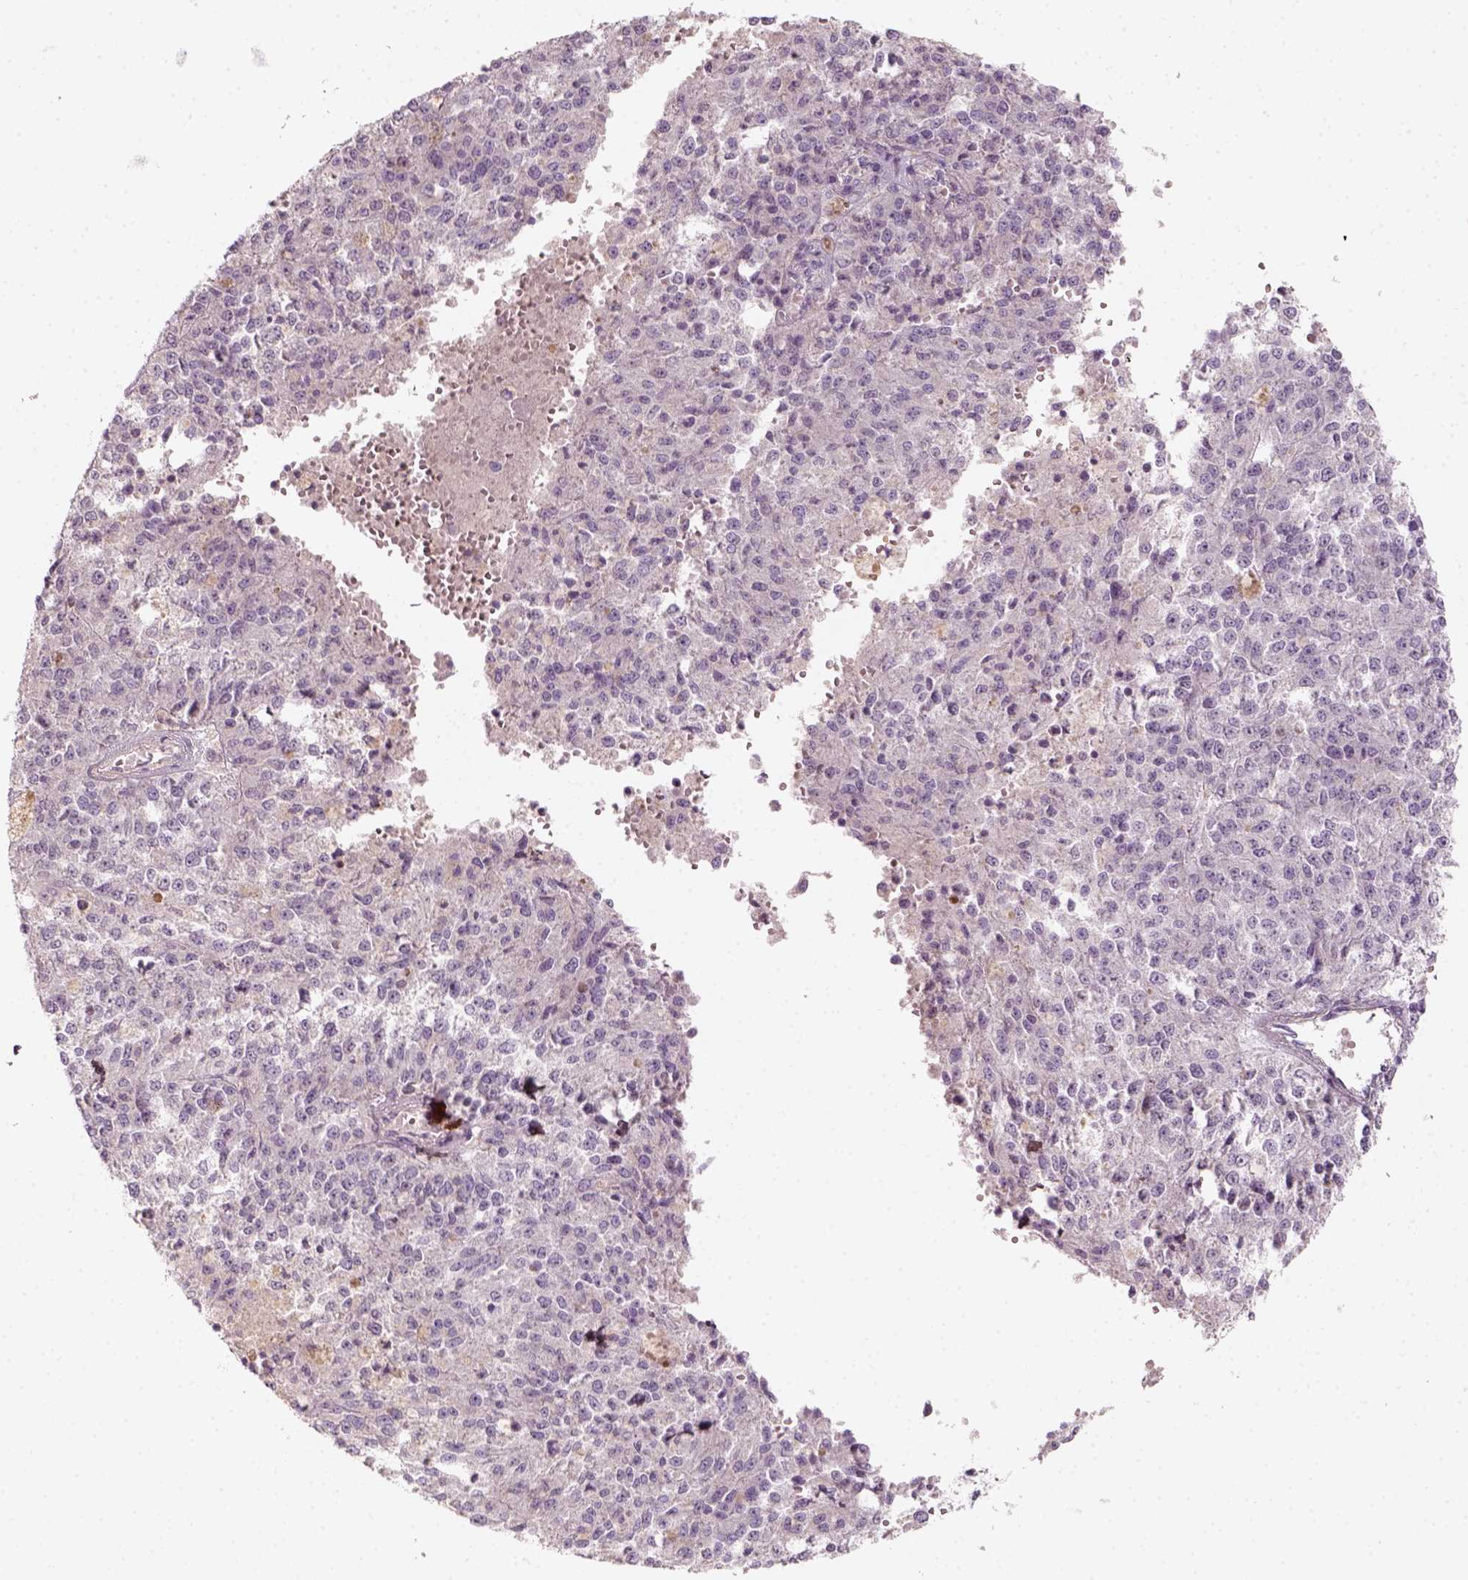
{"staining": {"intensity": "weak", "quantity": "<25%", "location": "cytoplasmic/membranous"}, "tissue": "melanoma", "cell_type": "Tumor cells", "image_type": "cancer", "snomed": [{"axis": "morphology", "description": "Malignant melanoma, Metastatic site"}, {"axis": "topography", "description": "Lymph node"}], "caption": "Immunohistochemistry image of human melanoma stained for a protein (brown), which shows no positivity in tumor cells.", "gene": "AQP9", "patient": {"sex": "female", "age": 64}}